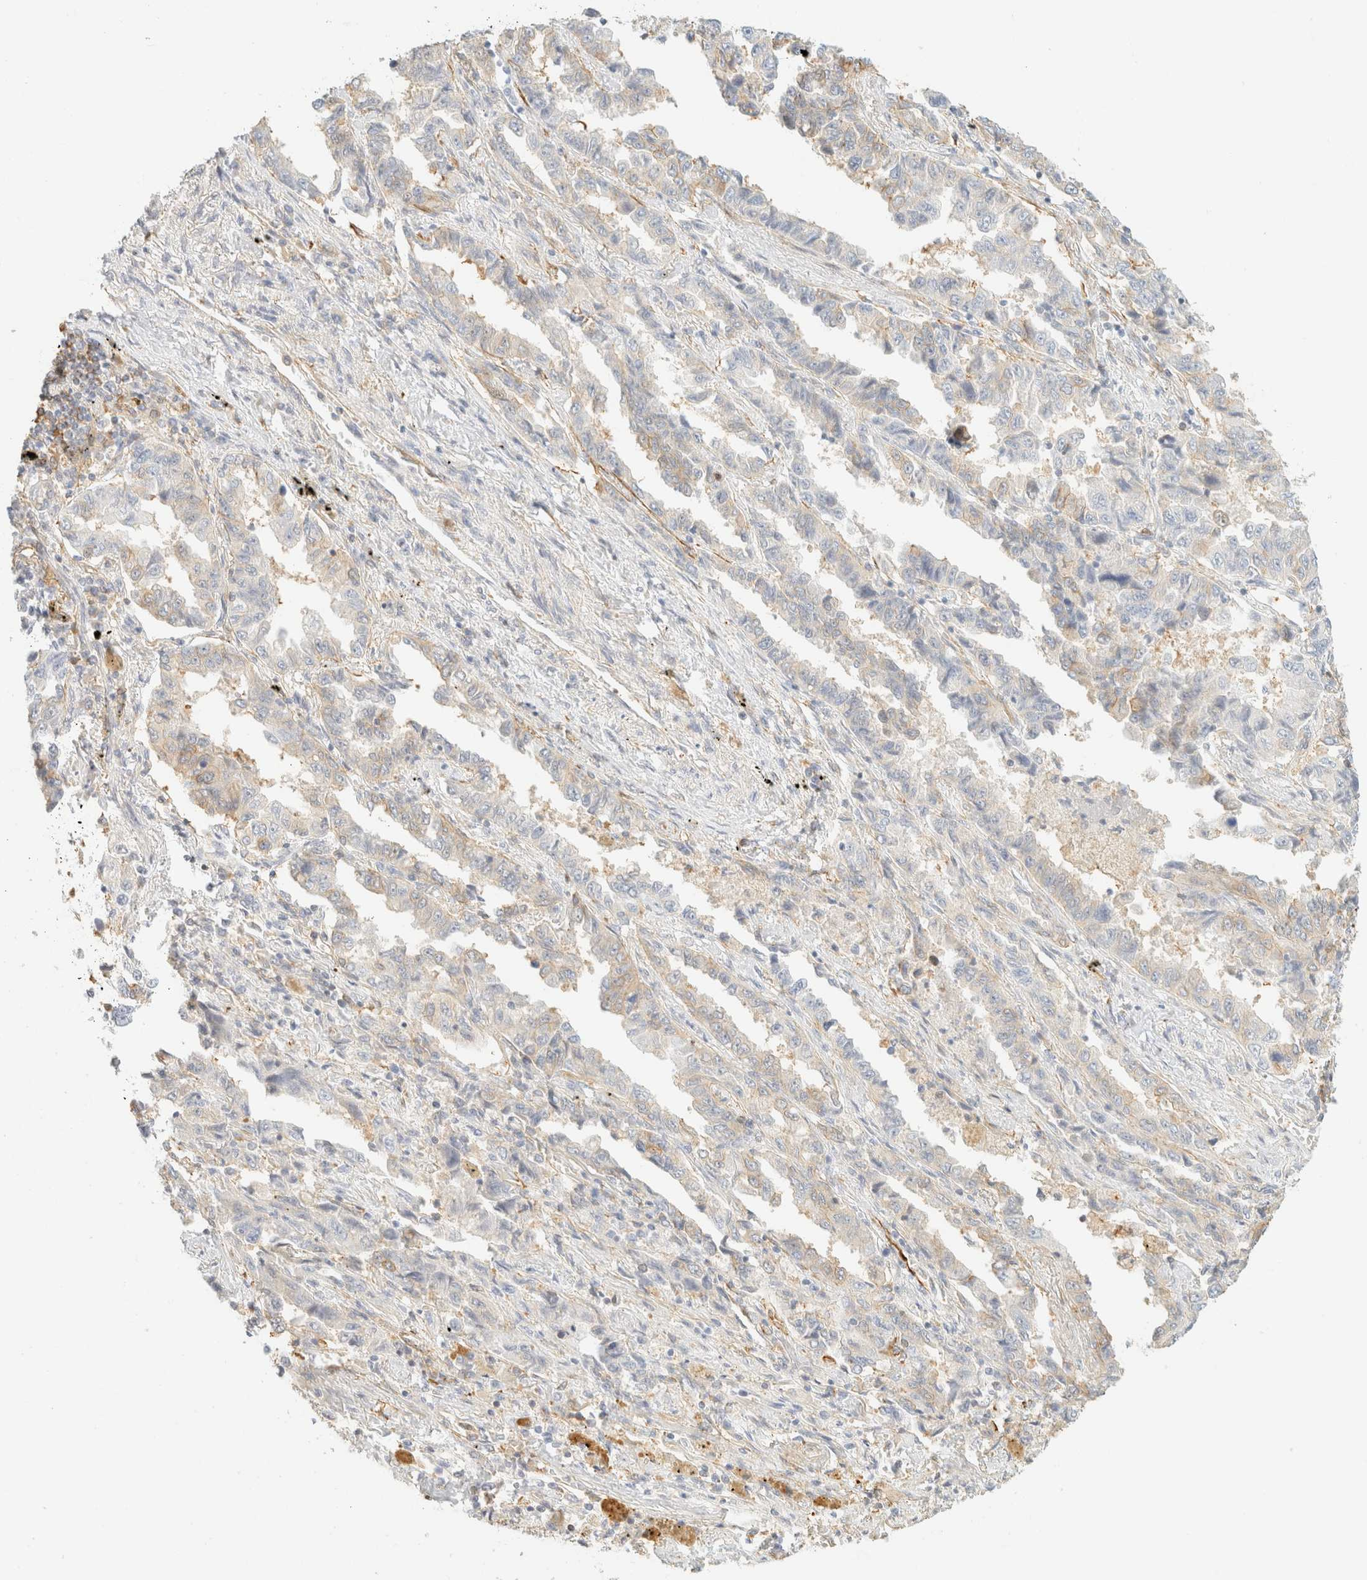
{"staining": {"intensity": "negative", "quantity": "none", "location": "none"}, "tissue": "lung cancer", "cell_type": "Tumor cells", "image_type": "cancer", "snomed": [{"axis": "morphology", "description": "Adenocarcinoma, NOS"}, {"axis": "topography", "description": "Lung"}], "caption": "Tumor cells show no significant protein staining in adenocarcinoma (lung). The staining is performed using DAB (3,3'-diaminobenzidine) brown chromogen with nuclei counter-stained in using hematoxylin.", "gene": "OTOP2", "patient": {"sex": "female", "age": 51}}